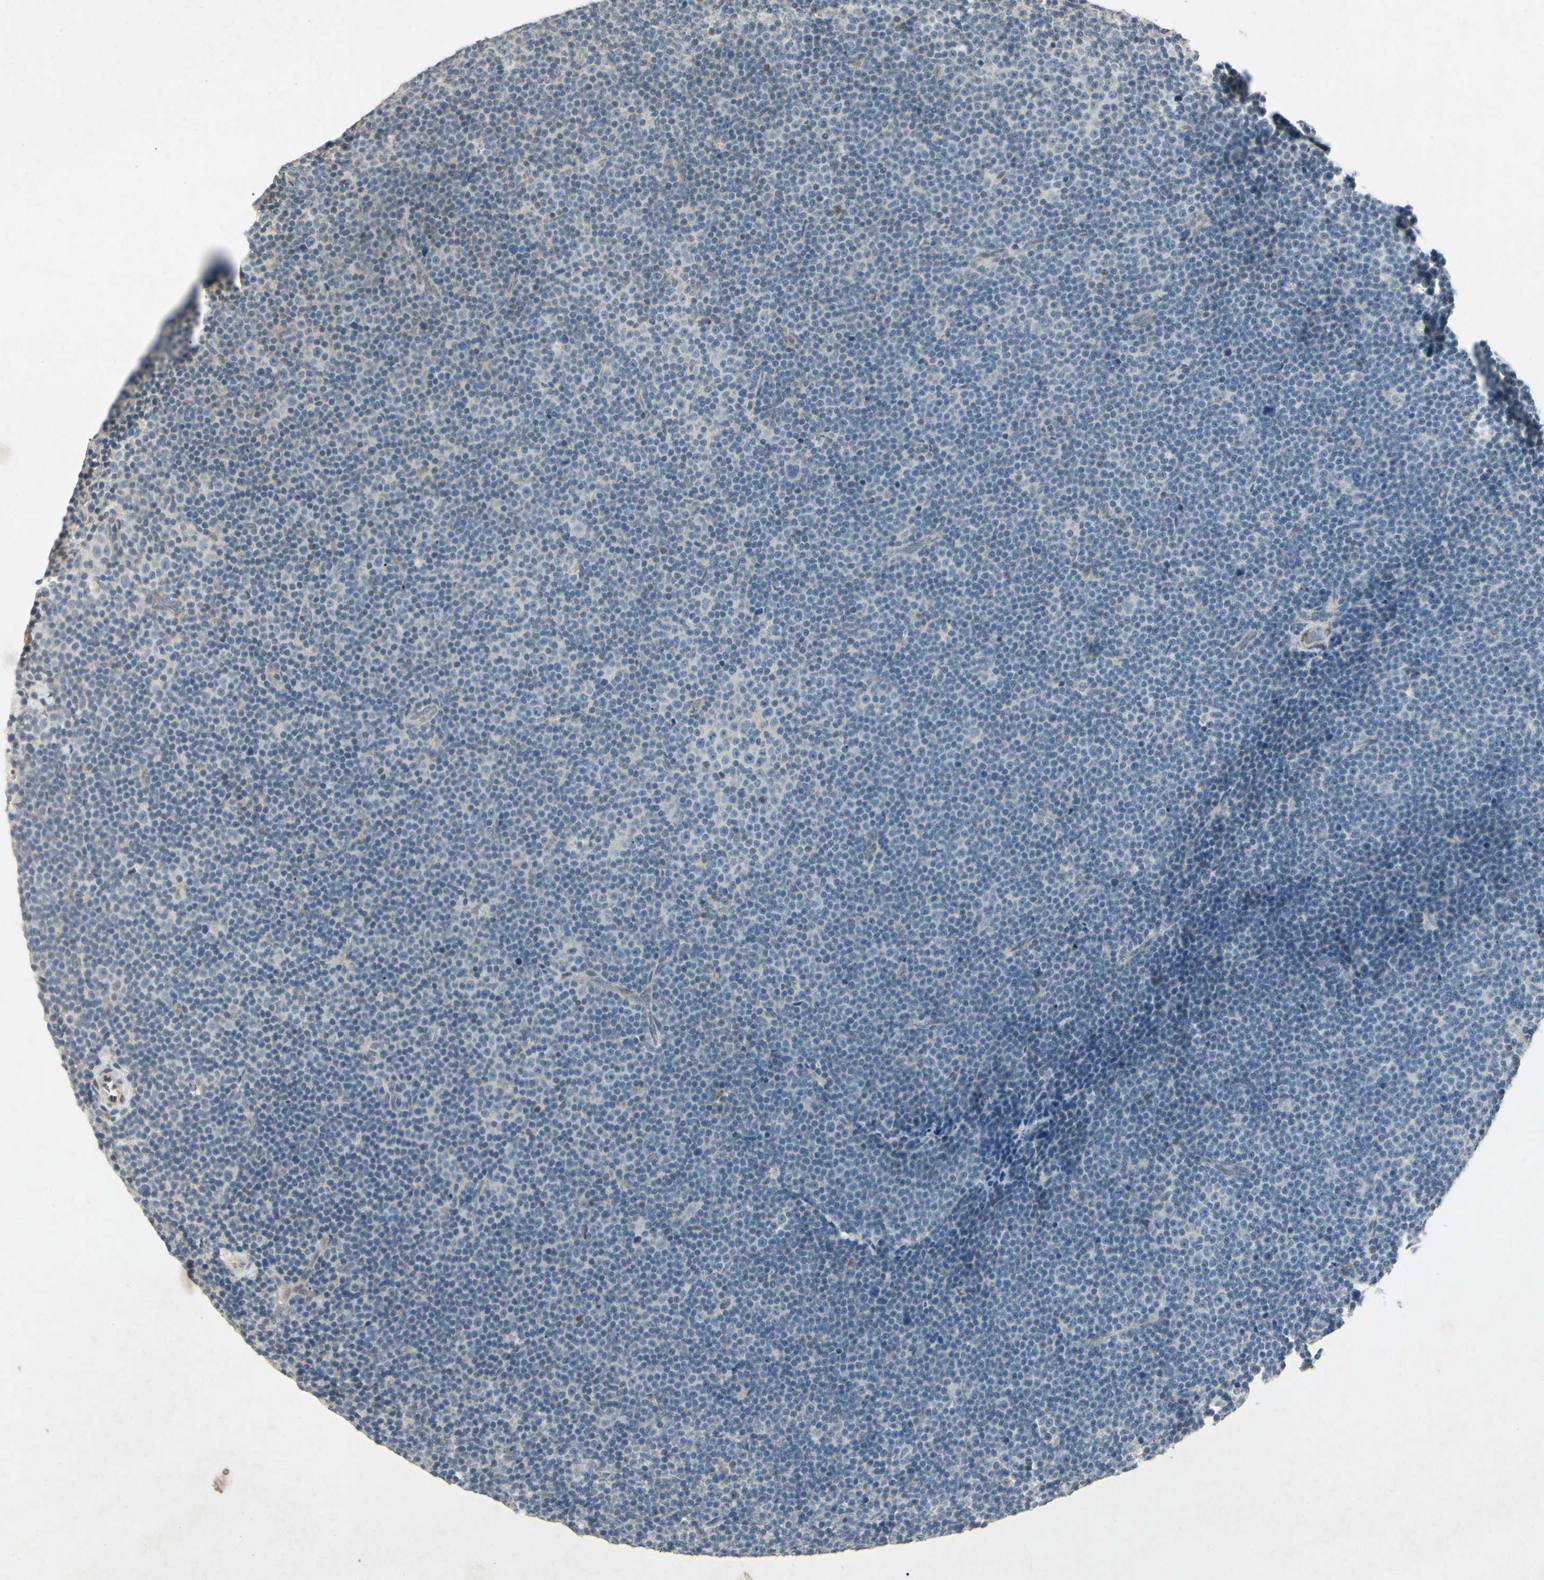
{"staining": {"intensity": "negative", "quantity": "none", "location": "none"}, "tissue": "lymphoma", "cell_type": "Tumor cells", "image_type": "cancer", "snomed": [{"axis": "morphology", "description": "Malignant lymphoma, non-Hodgkin's type, Low grade"}, {"axis": "topography", "description": "Lymph node"}], "caption": "This is an immunohistochemistry micrograph of human lymphoma. There is no positivity in tumor cells.", "gene": "HSPA1B", "patient": {"sex": "female", "age": 67}}